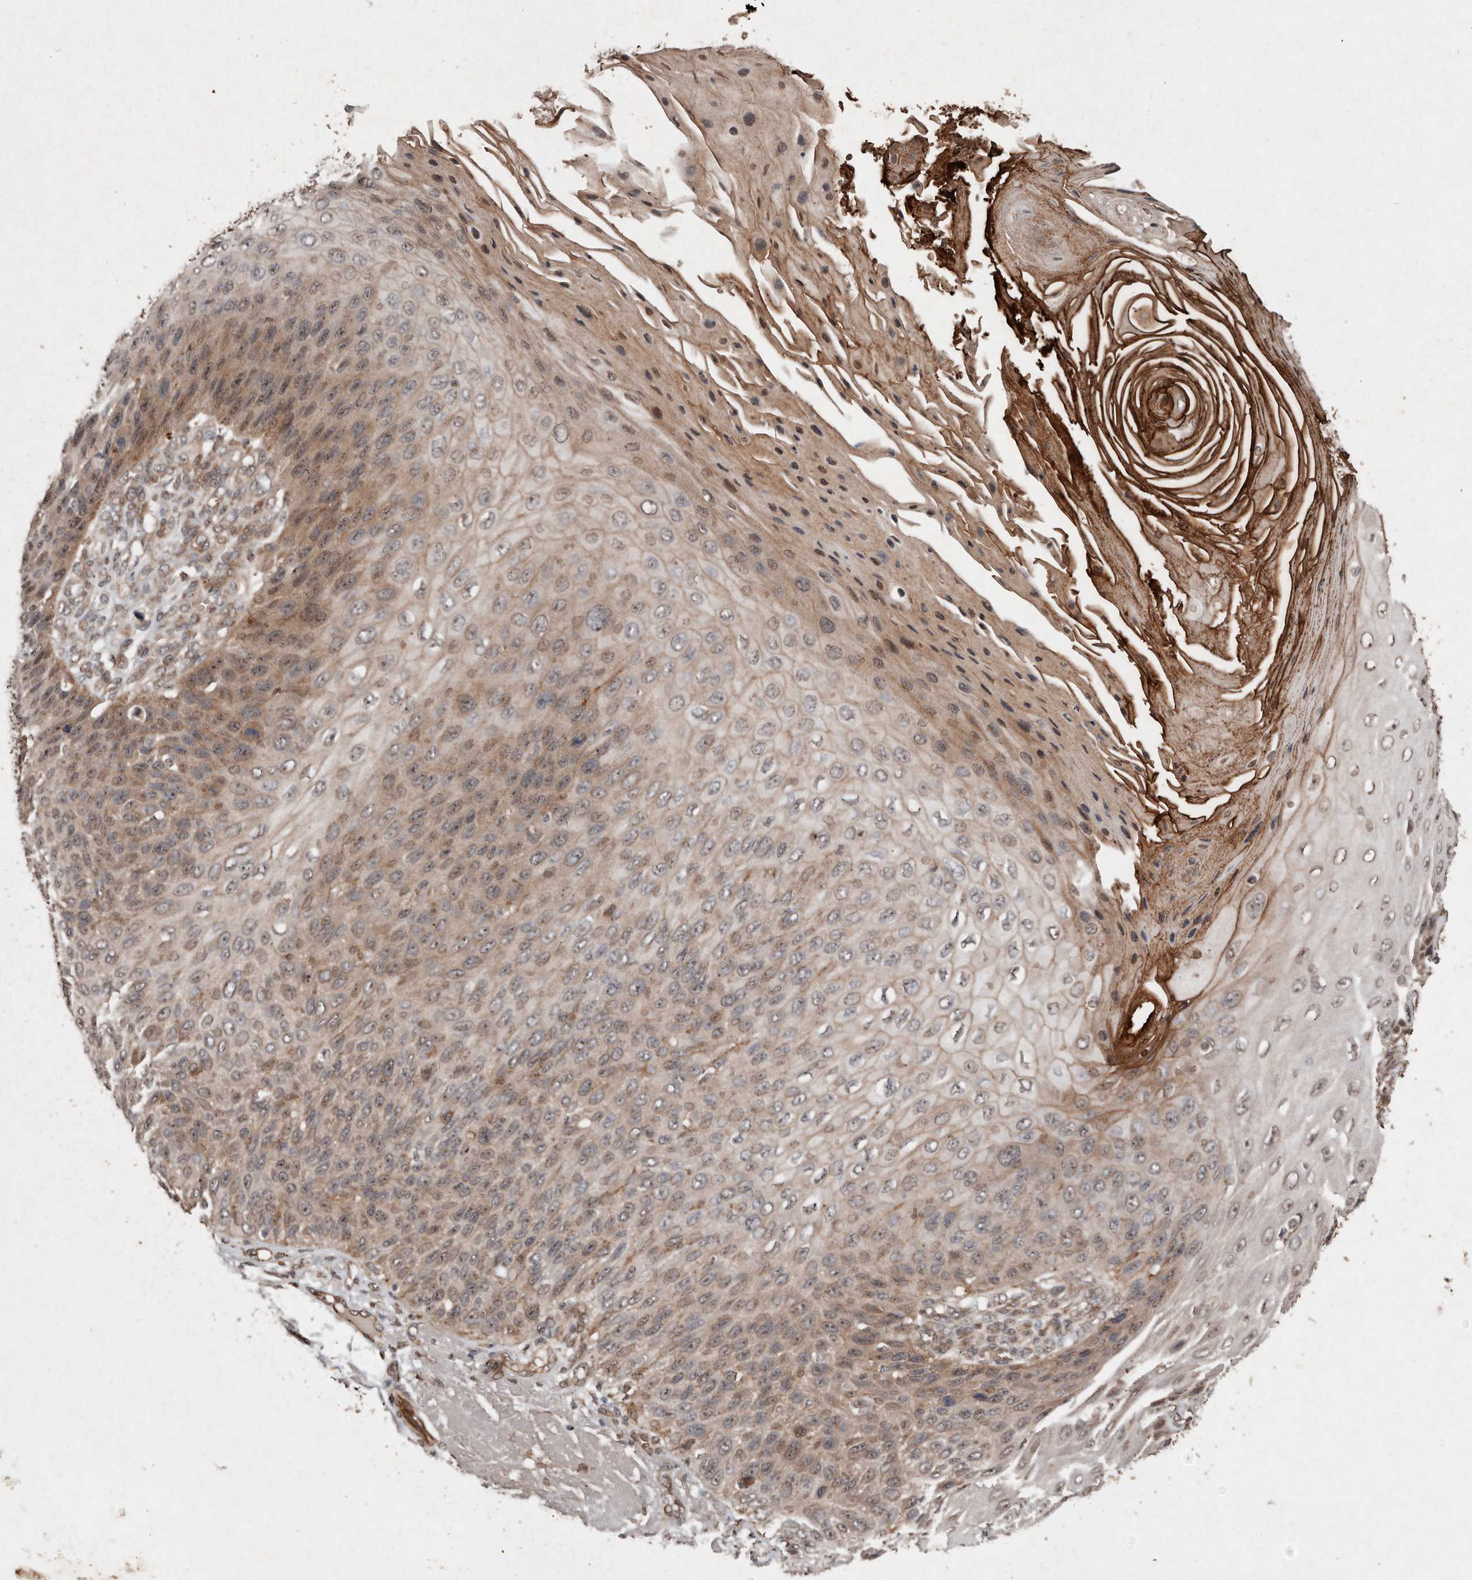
{"staining": {"intensity": "moderate", "quantity": ">75%", "location": "cytoplasmic/membranous,nuclear"}, "tissue": "skin cancer", "cell_type": "Tumor cells", "image_type": "cancer", "snomed": [{"axis": "morphology", "description": "Squamous cell carcinoma, NOS"}, {"axis": "topography", "description": "Skin"}], "caption": "About >75% of tumor cells in skin cancer (squamous cell carcinoma) demonstrate moderate cytoplasmic/membranous and nuclear protein staining as visualized by brown immunohistochemical staining.", "gene": "DIP2C", "patient": {"sex": "female", "age": 88}}